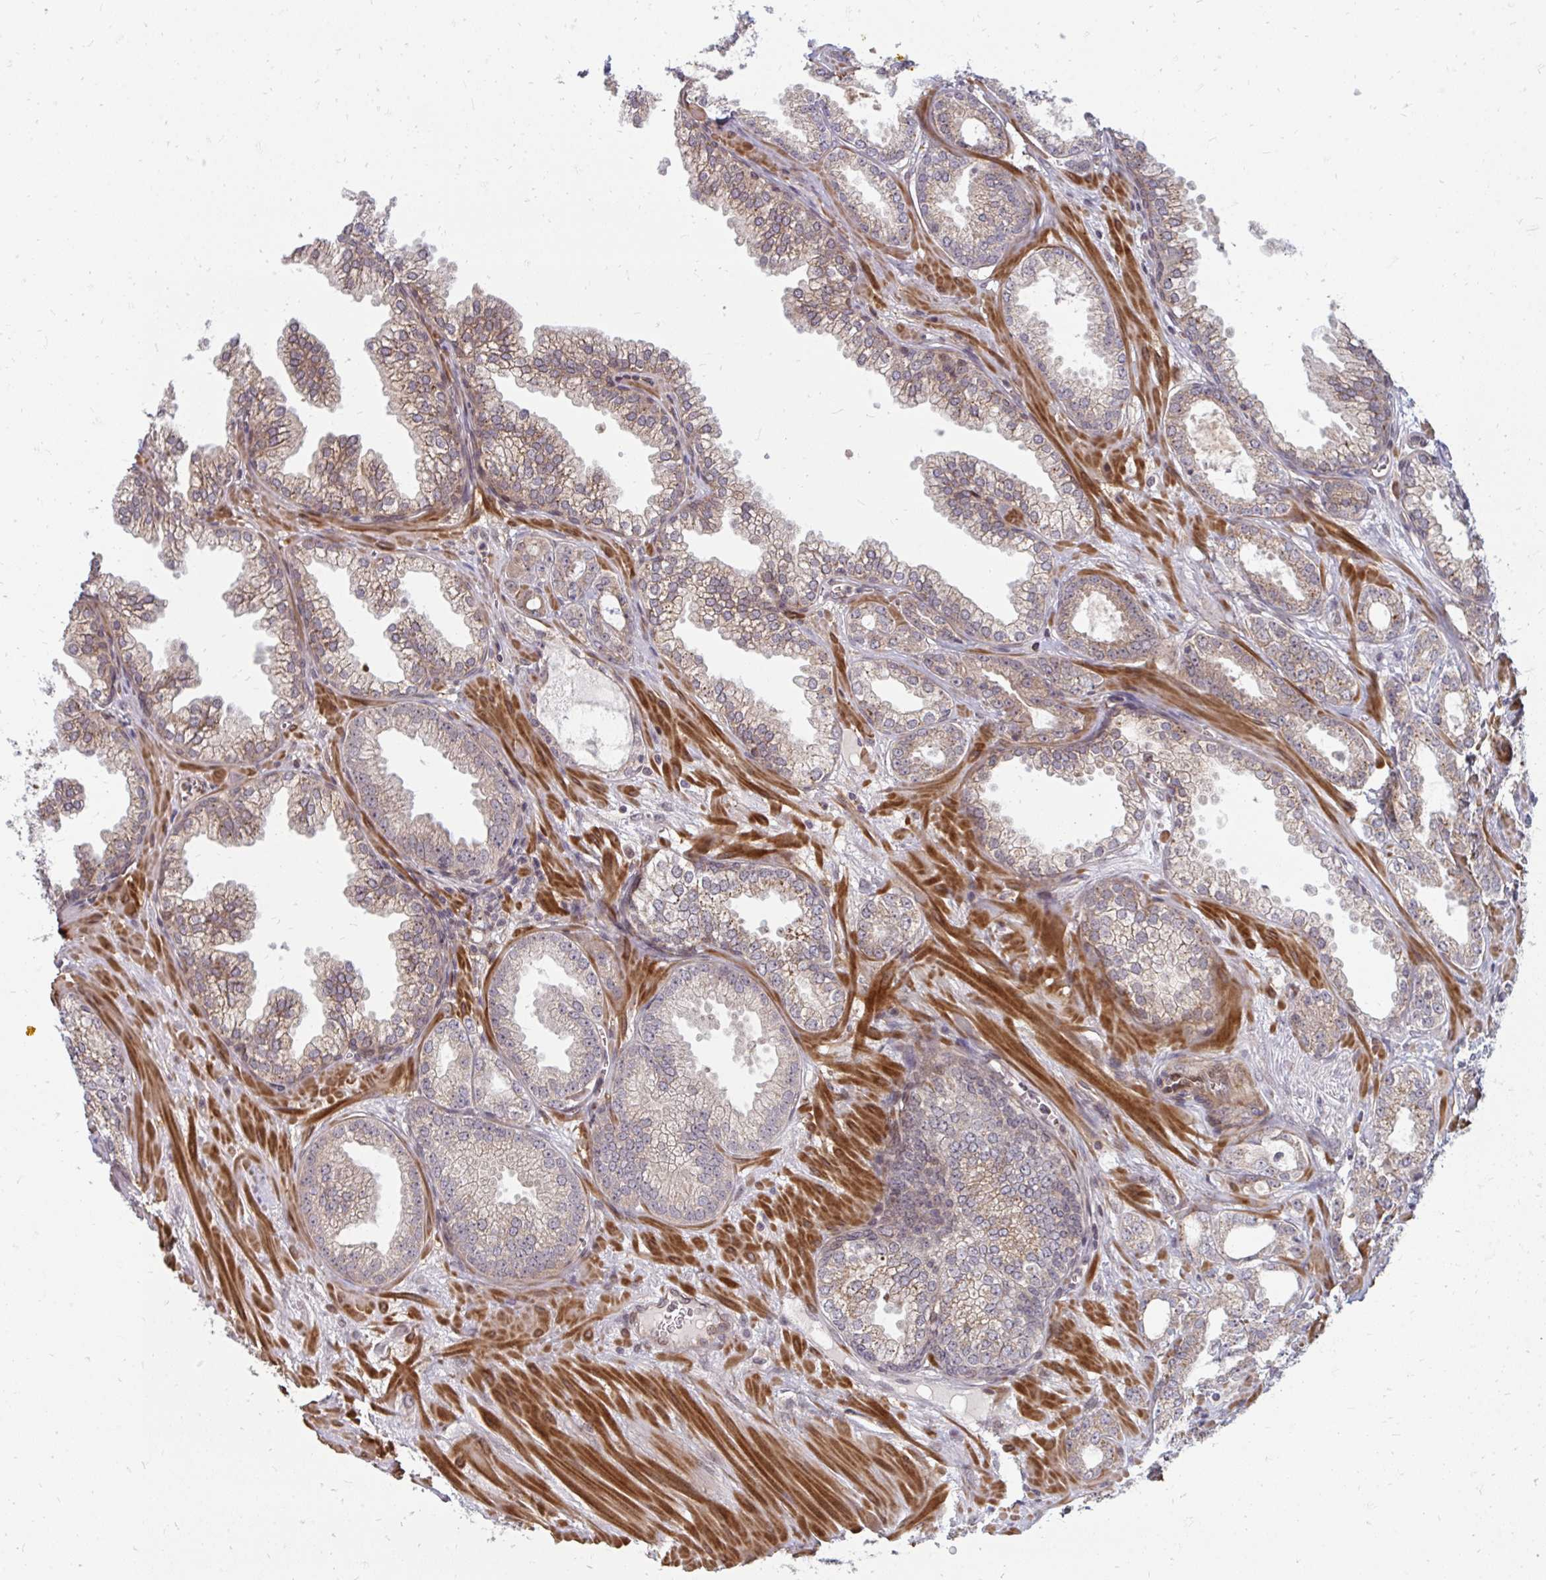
{"staining": {"intensity": "weak", "quantity": ">75%", "location": "cytoplasmic/membranous"}, "tissue": "prostate cancer", "cell_type": "Tumor cells", "image_type": "cancer", "snomed": [{"axis": "morphology", "description": "Adenocarcinoma, Medium grade"}, {"axis": "topography", "description": "Prostate"}], "caption": "High-power microscopy captured an immunohistochemistry histopathology image of prostate cancer (adenocarcinoma (medium-grade)), revealing weak cytoplasmic/membranous expression in approximately >75% of tumor cells.", "gene": "ZNF285", "patient": {"sex": "male", "age": 57}}